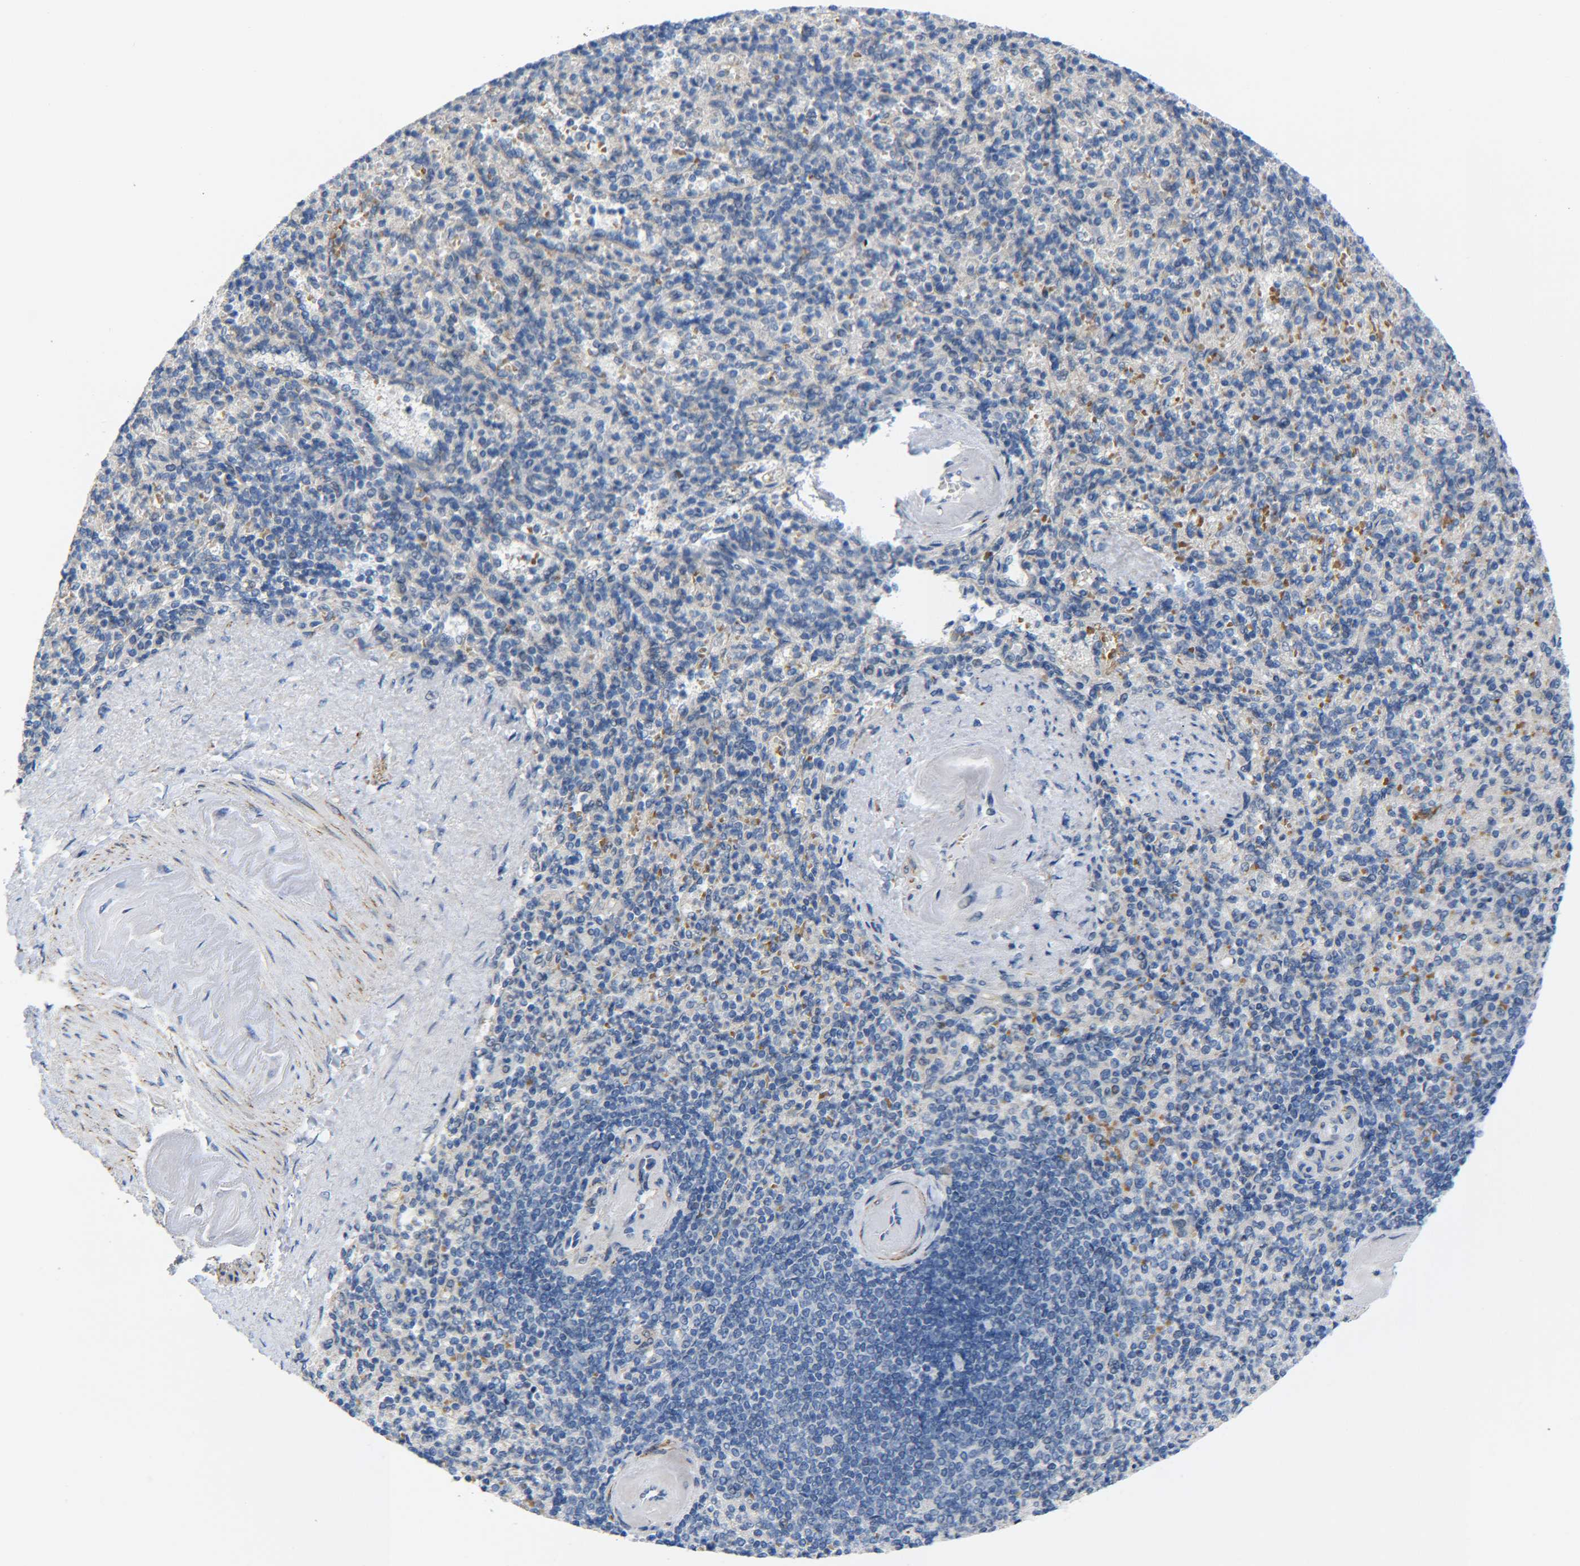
{"staining": {"intensity": "negative", "quantity": "none", "location": "none"}, "tissue": "spleen", "cell_type": "Cells in red pulp", "image_type": "normal", "snomed": [{"axis": "morphology", "description": "Normal tissue, NOS"}, {"axis": "topography", "description": "Spleen"}], "caption": "Immunohistochemistry of unremarkable spleen shows no expression in cells in red pulp.", "gene": "CMTM1", "patient": {"sex": "female", "age": 74}}